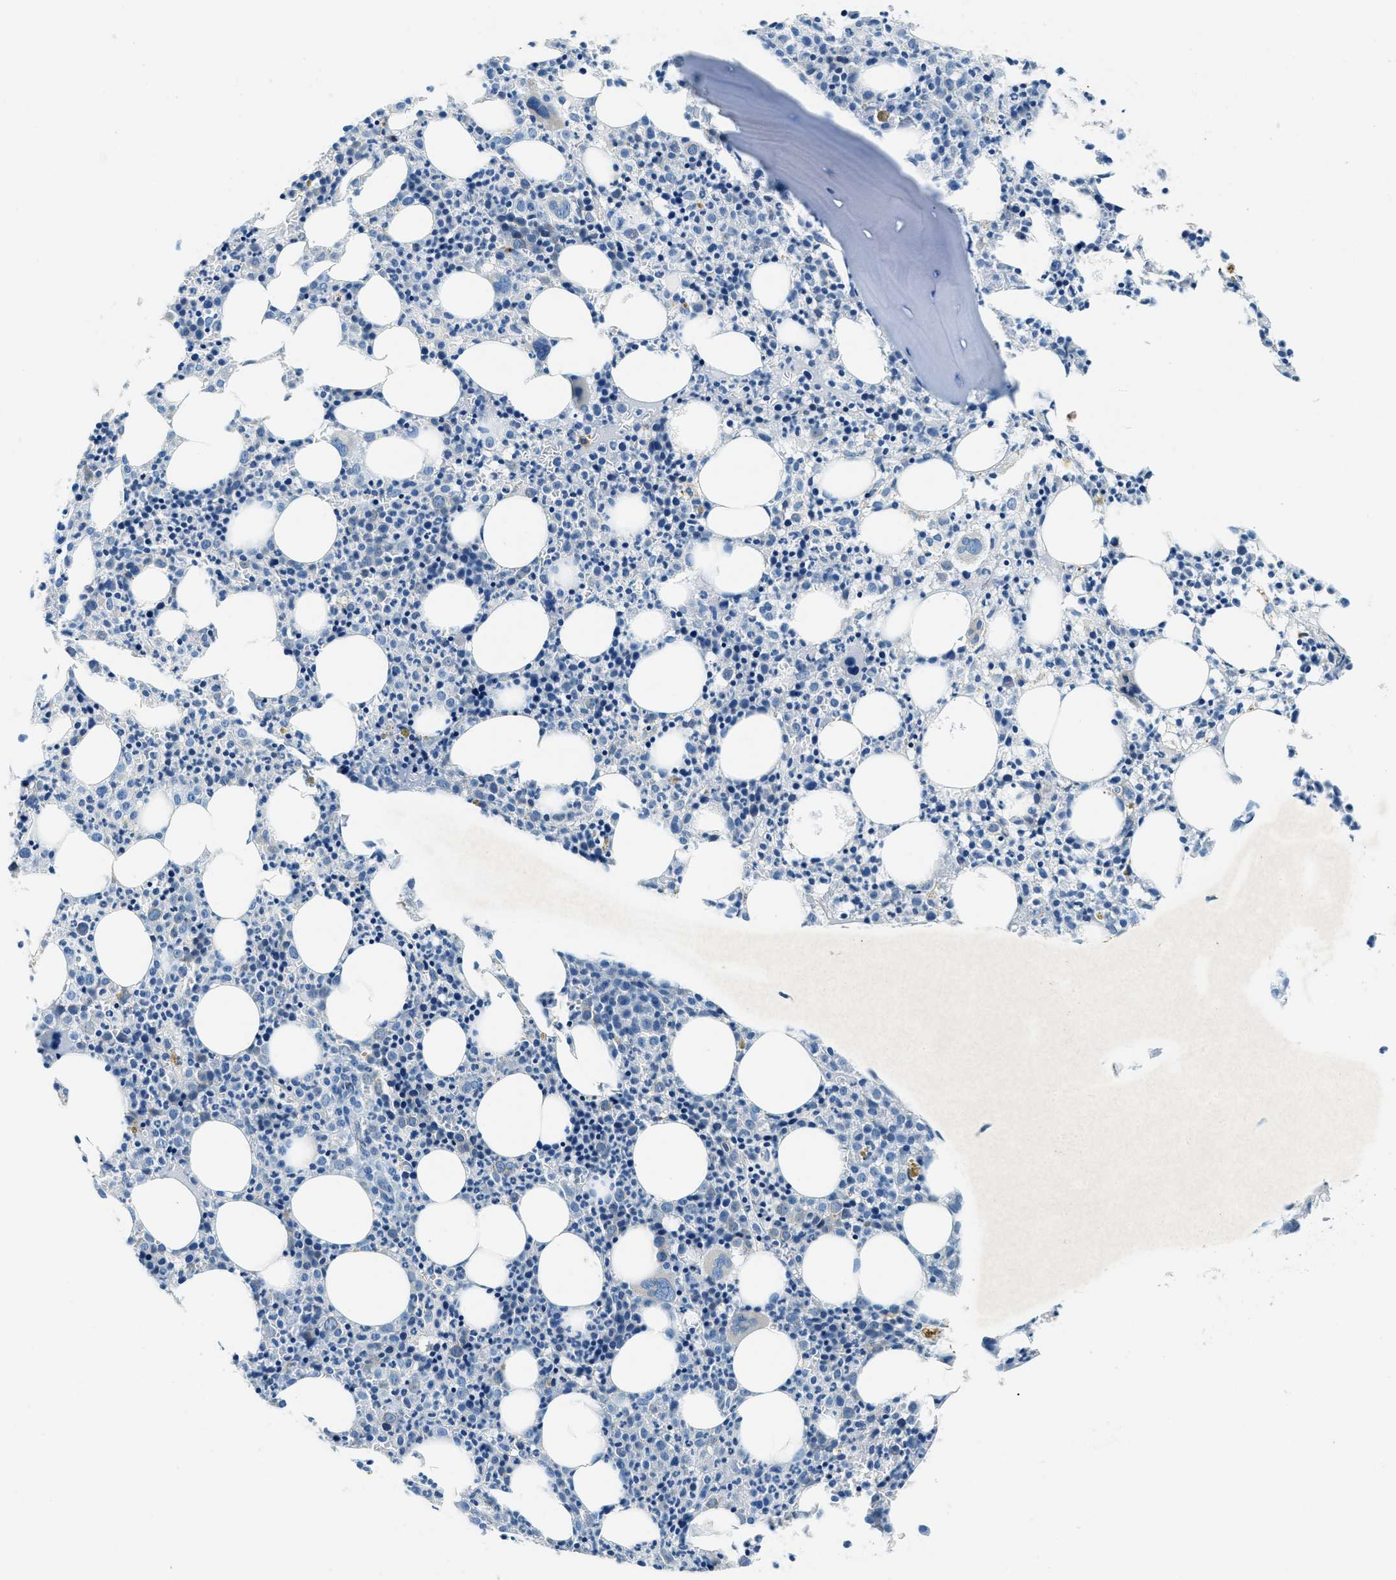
{"staining": {"intensity": "weak", "quantity": "<25%", "location": "cytoplasmic/membranous"}, "tissue": "bone marrow", "cell_type": "Hematopoietic cells", "image_type": "normal", "snomed": [{"axis": "morphology", "description": "Normal tissue, NOS"}, {"axis": "morphology", "description": "Inflammation, NOS"}, {"axis": "topography", "description": "Bone marrow"}], "caption": "This histopathology image is of normal bone marrow stained with IHC to label a protein in brown with the nuclei are counter-stained blue. There is no positivity in hematopoietic cells.", "gene": "UBAC2", "patient": {"sex": "male", "age": 25}}